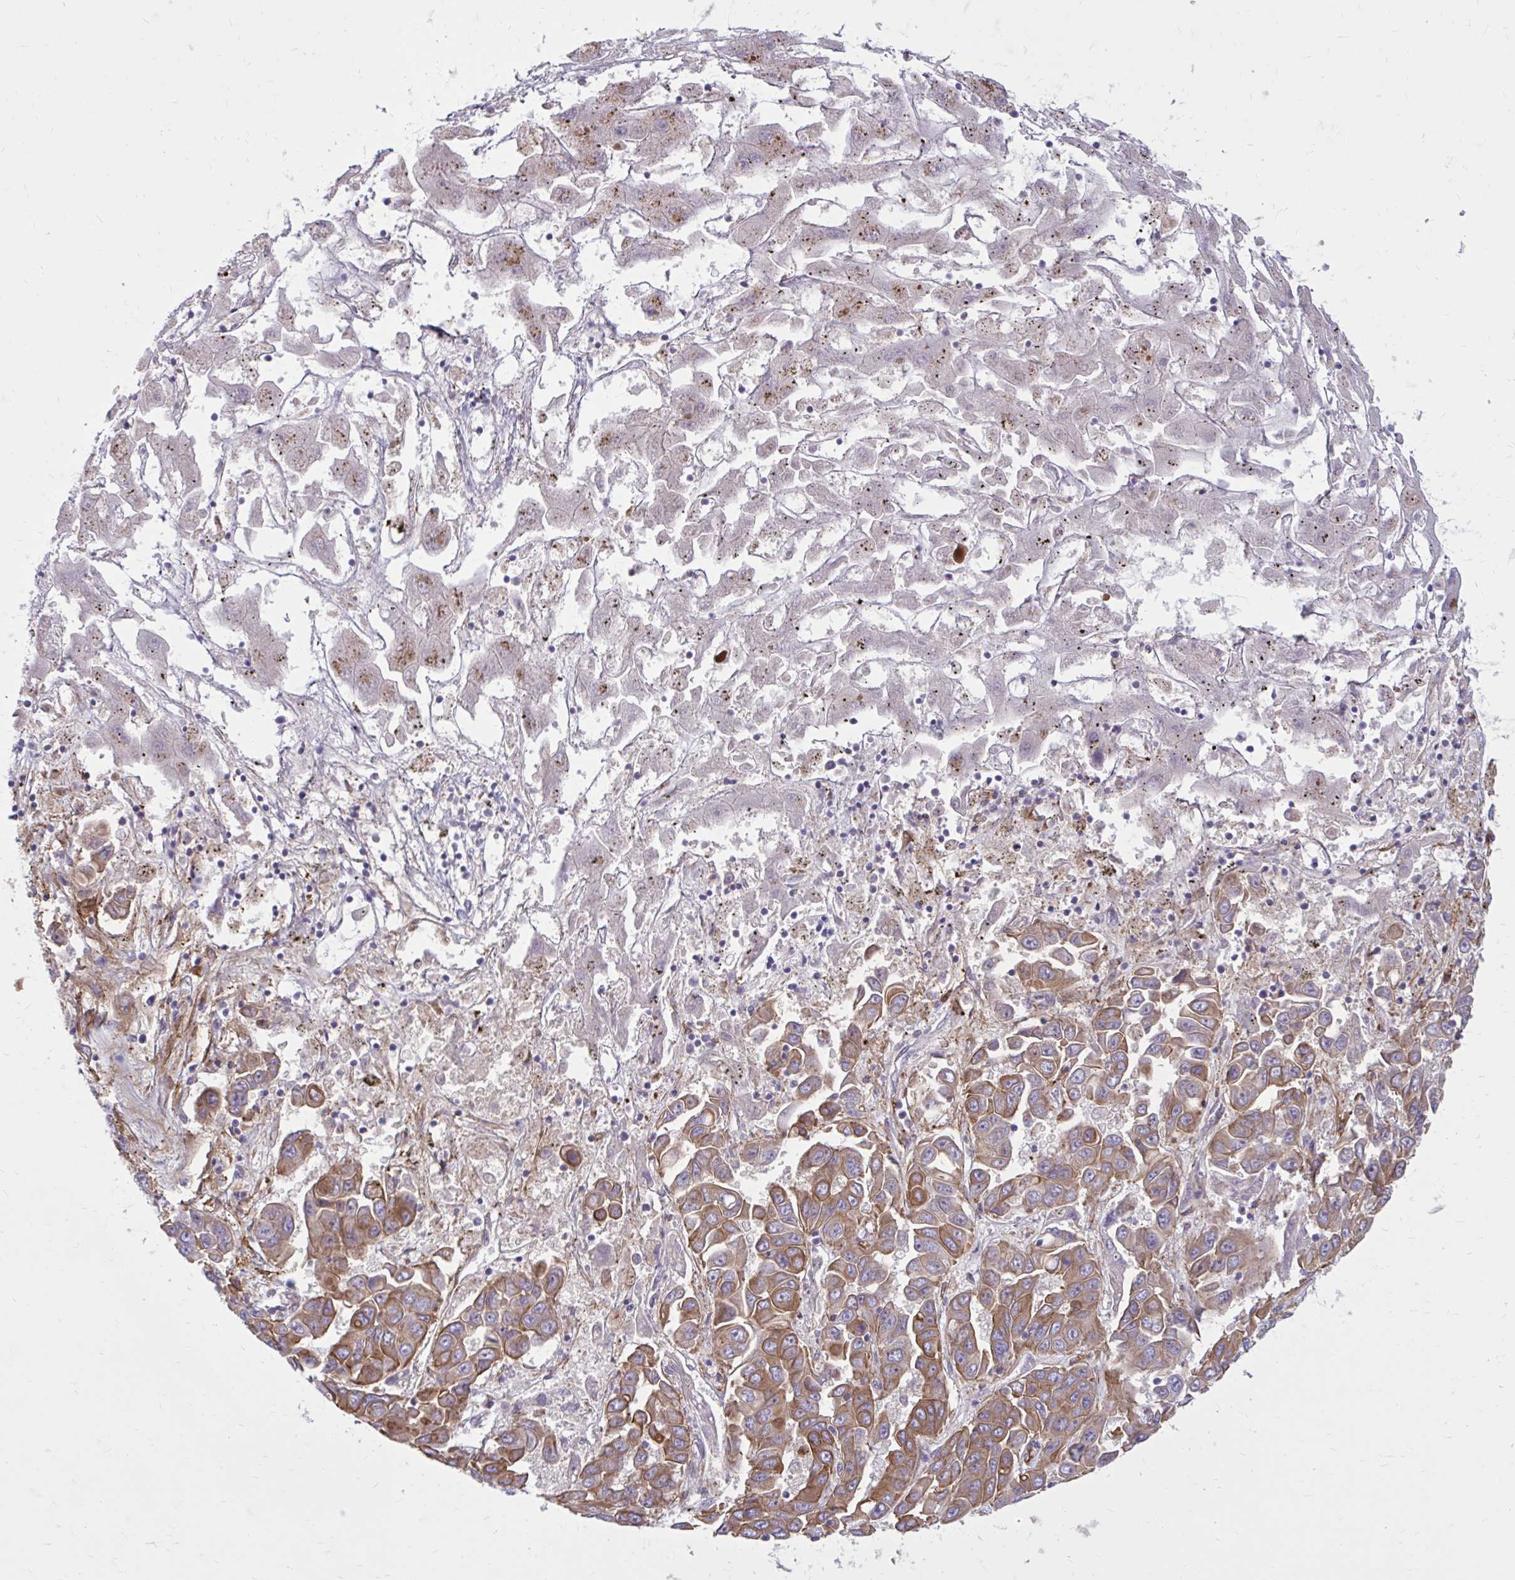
{"staining": {"intensity": "moderate", "quantity": ">75%", "location": "cytoplasmic/membranous"}, "tissue": "liver cancer", "cell_type": "Tumor cells", "image_type": "cancer", "snomed": [{"axis": "morphology", "description": "Cholangiocarcinoma"}, {"axis": "topography", "description": "Liver"}], "caption": "Human liver cholangiocarcinoma stained with a protein marker shows moderate staining in tumor cells.", "gene": "FAP", "patient": {"sex": "female", "age": 52}}